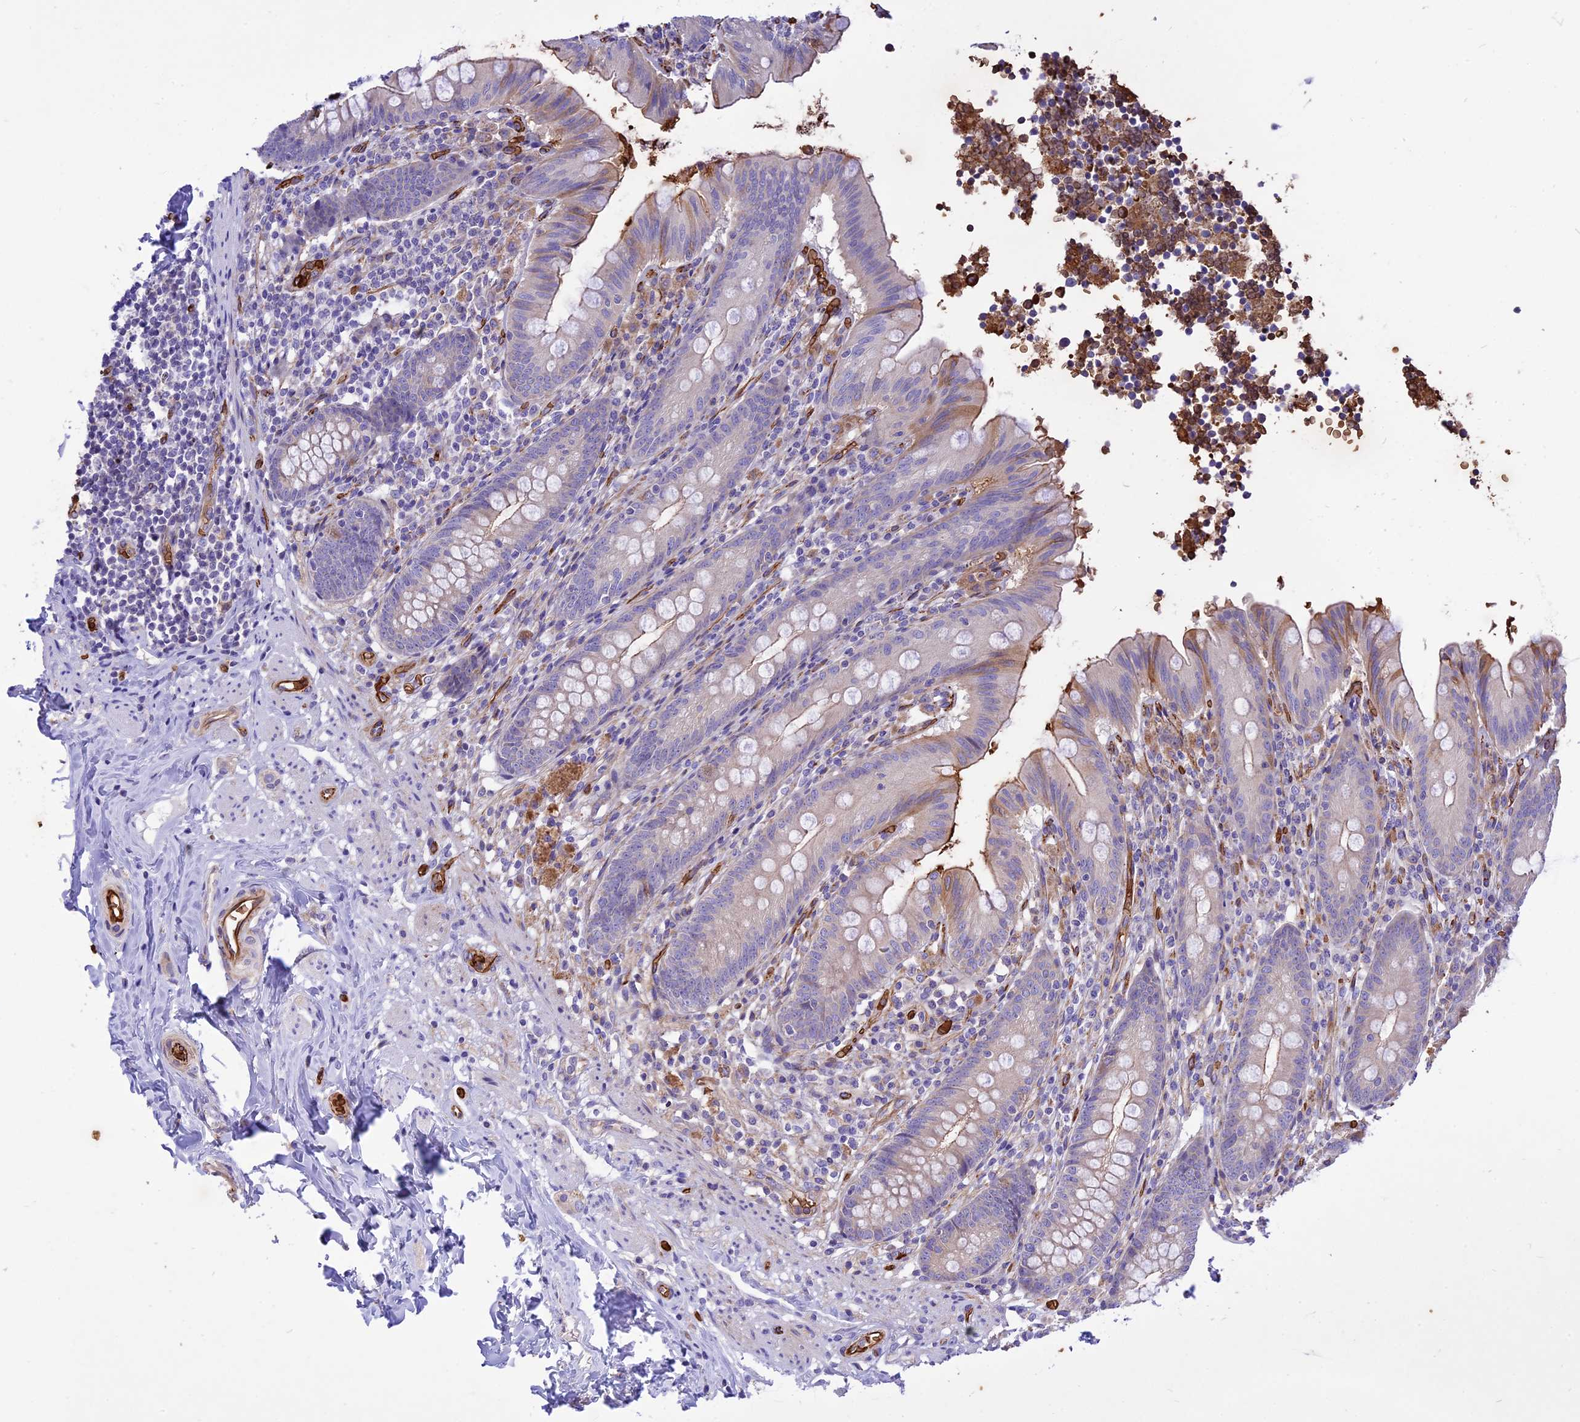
{"staining": {"intensity": "moderate", "quantity": "<25%", "location": "cytoplasmic/membranous"}, "tissue": "appendix", "cell_type": "Glandular cells", "image_type": "normal", "snomed": [{"axis": "morphology", "description": "Normal tissue, NOS"}, {"axis": "topography", "description": "Appendix"}], "caption": "Immunohistochemistry (IHC) staining of benign appendix, which exhibits low levels of moderate cytoplasmic/membranous staining in approximately <25% of glandular cells indicating moderate cytoplasmic/membranous protein expression. The staining was performed using DAB (3,3'-diaminobenzidine) (brown) for protein detection and nuclei were counterstained in hematoxylin (blue).", "gene": "TTC4", "patient": {"sex": "male", "age": 55}}